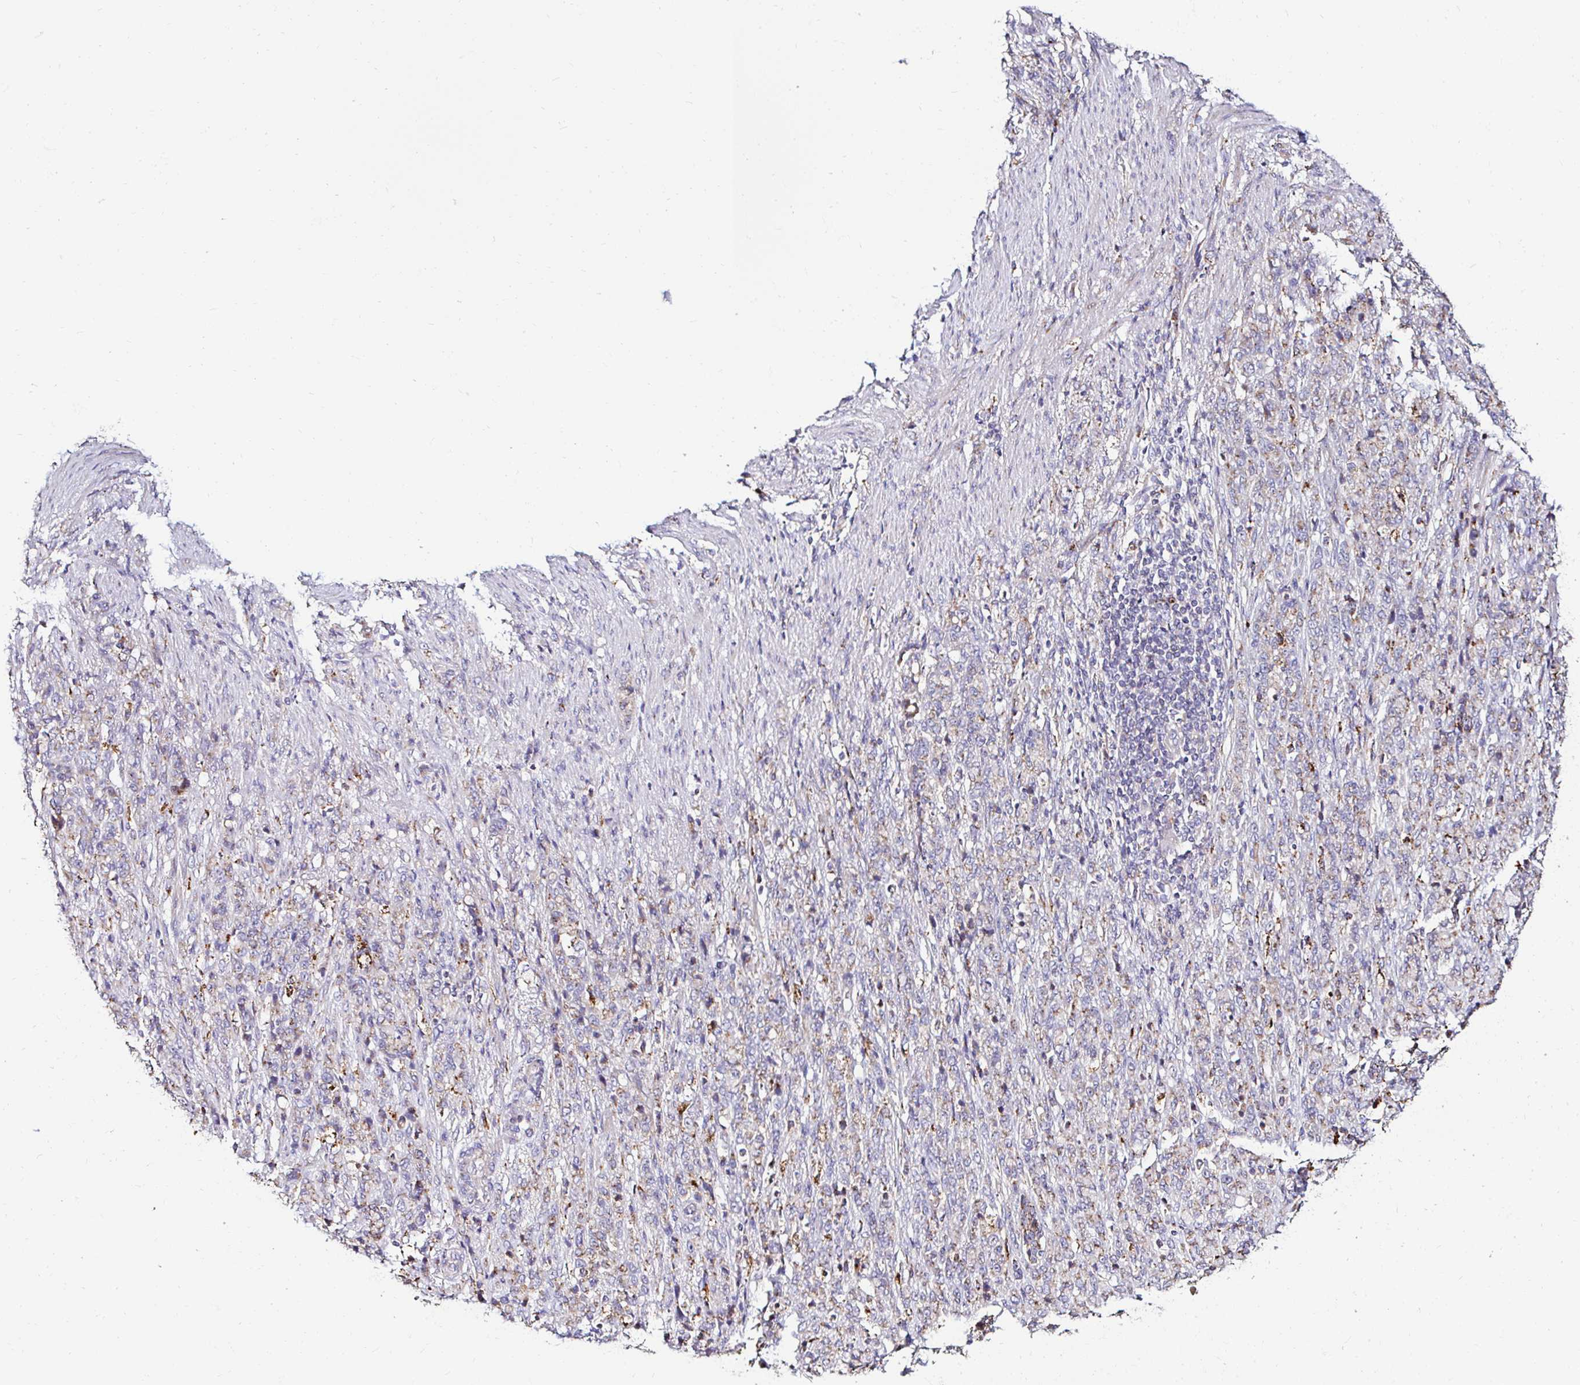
{"staining": {"intensity": "weak", "quantity": "<25%", "location": "cytoplasmic/membranous"}, "tissue": "stomach cancer", "cell_type": "Tumor cells", "image_type": "cancer", "snomed": [{"axis": "morphology", "description": "Adenocarcinoma, NOS"}, {"axis": "topography", "description": "Stomach"}], "caption": "Immunohistochemical staining of stomach cancer exhibits no significant positivity in tumor cells.", "gene": "GALNS", "patient": {"sex": "female", "age": 79}}